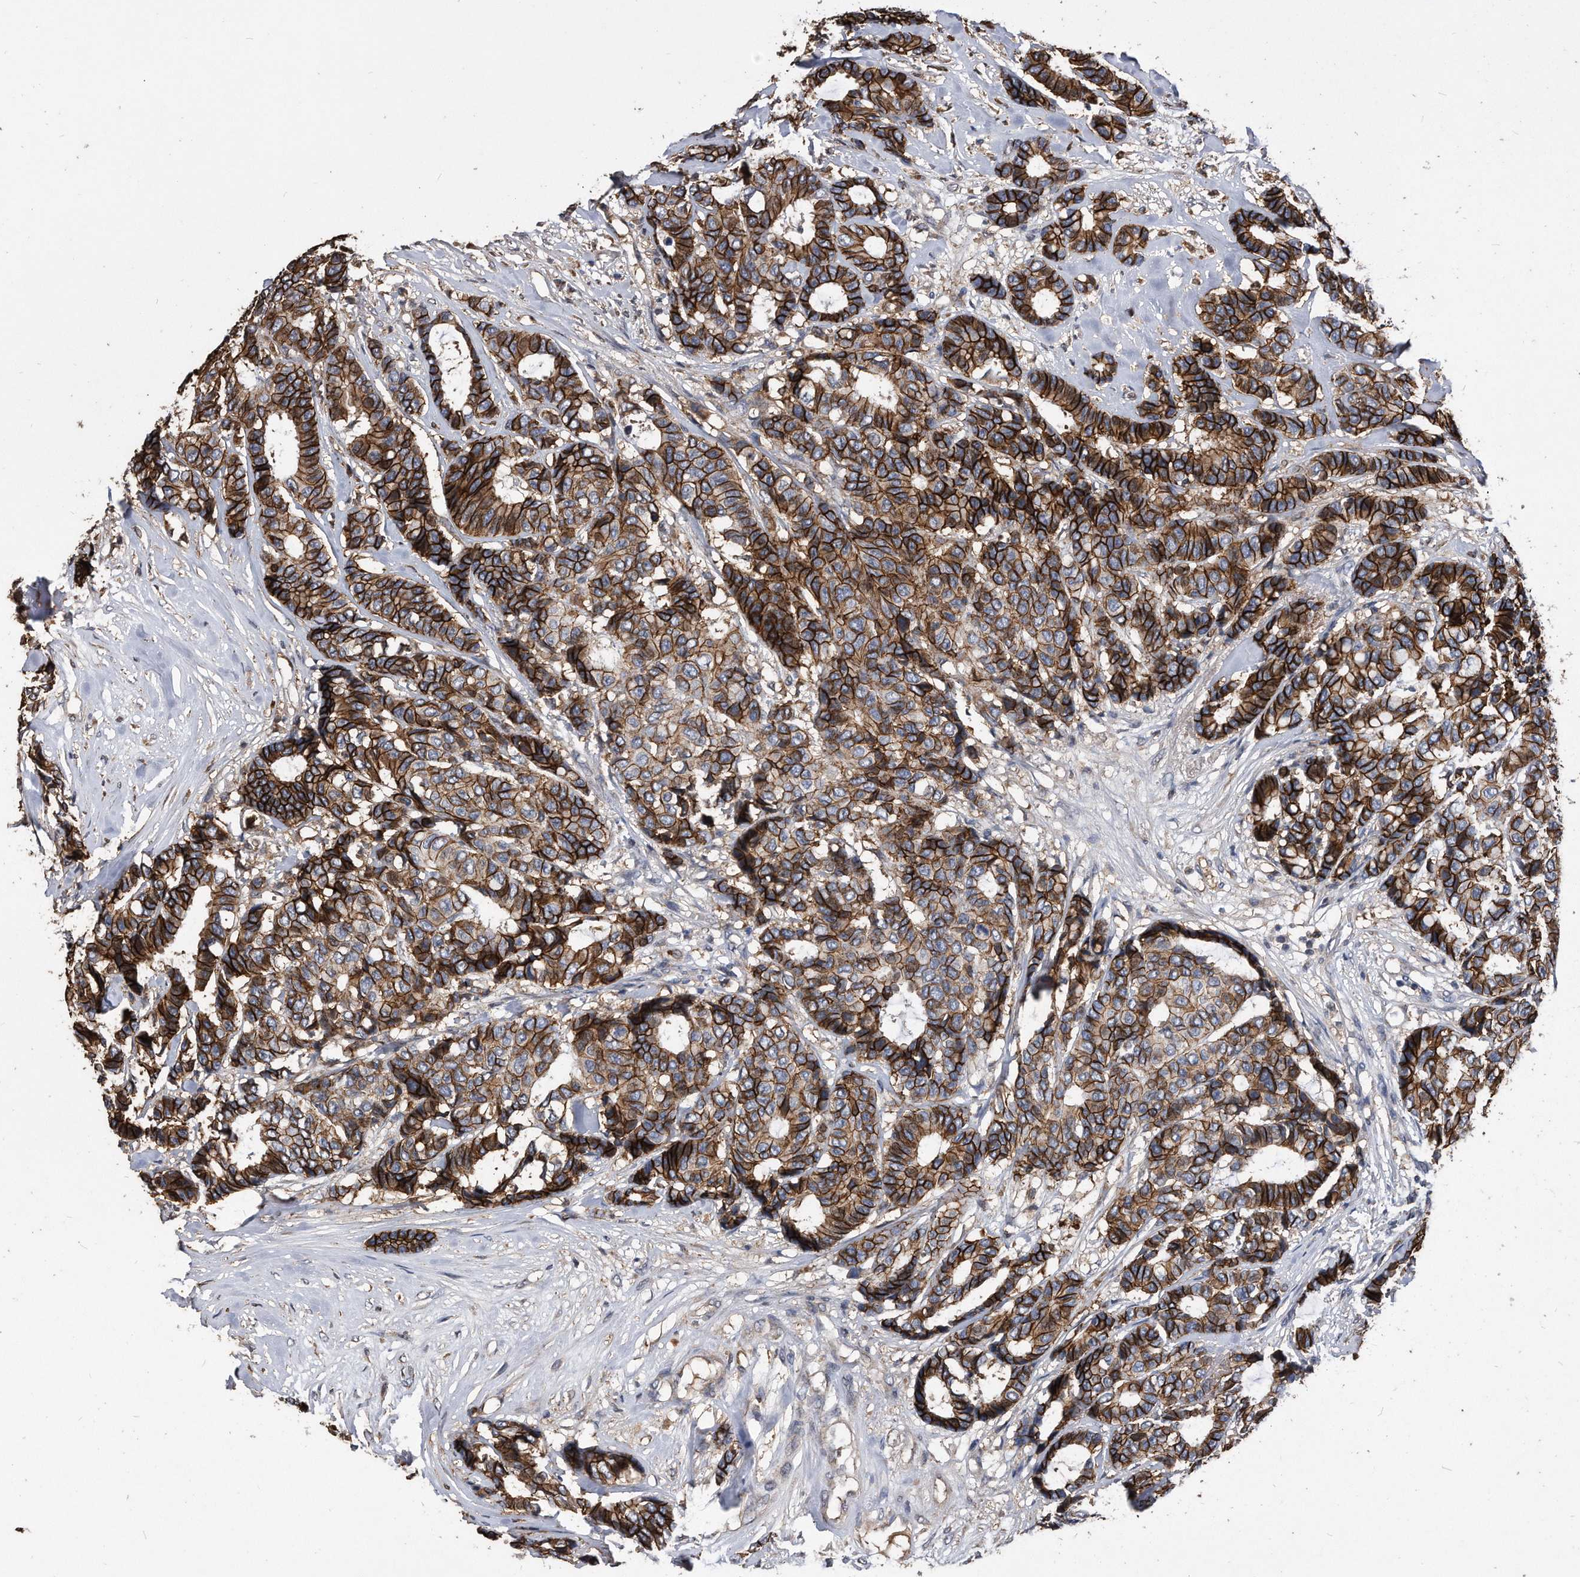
{"staining": {"intensity": "strong", "quantity": ">75%", "location": "cytoplasmic/membranous"}, "tissue": "breast cancer", "cell_type": "Tumor cells", "image_type": "cancer", "snomed": [{"axis": "morphology", "description": "Duct carcinoma"}, {"axis": "topography", "description": "Breast"}], "caption": "Protein staining shows strong cytoplasmic/membranous expression in approximately >75% of tumor cells in breast cancer (intraductal carcinoma).", "gene": "IL20RA", "patient": {"sex": "female", "age": 87}}